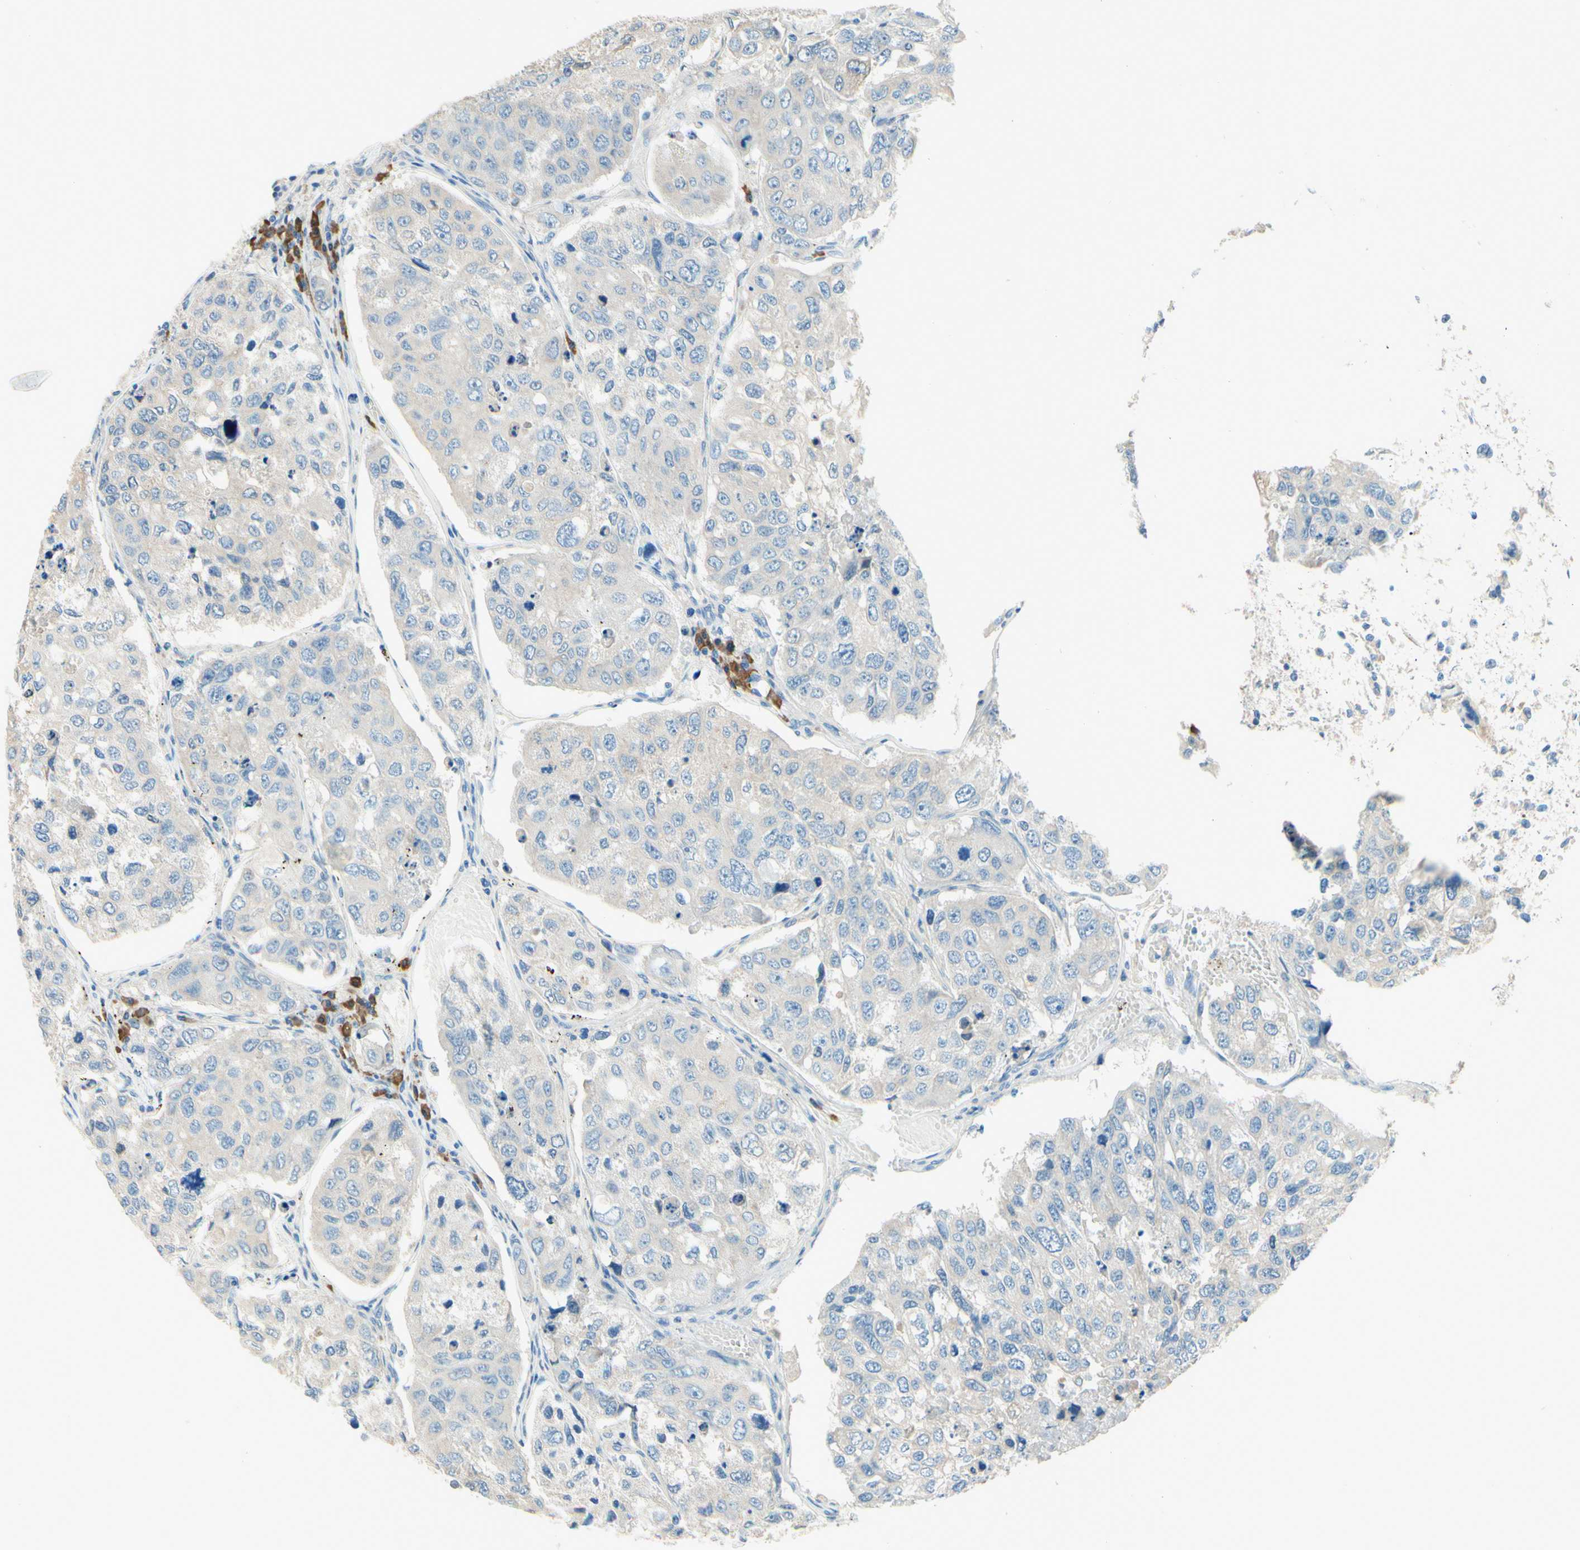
{"staining": {"intensity": "negative", "quantity": "none", "location": "none"}, "tissue": "urothelial cancer", "cell_type": "Tumor cells", "image_type": "cancer", "snomed": [{"axis": "morphology", "description": "Urothelial carcinoma, High grade"}, {"axis": "topography", "description": "Lymph node"}, {"axis": "topography", "description": "Urinary bladder"}], "caption": "Immunohistochemical staining of urothelial cancer shows no significant staining in tumor cells. The staining was performed using DAB to visualize the protein expression in brown, while the nuclei were stained in blue with hematoxylin (Magnification: 20x).", "gene": "PASD1", "patient": {"sex": "male", "age": 51}}